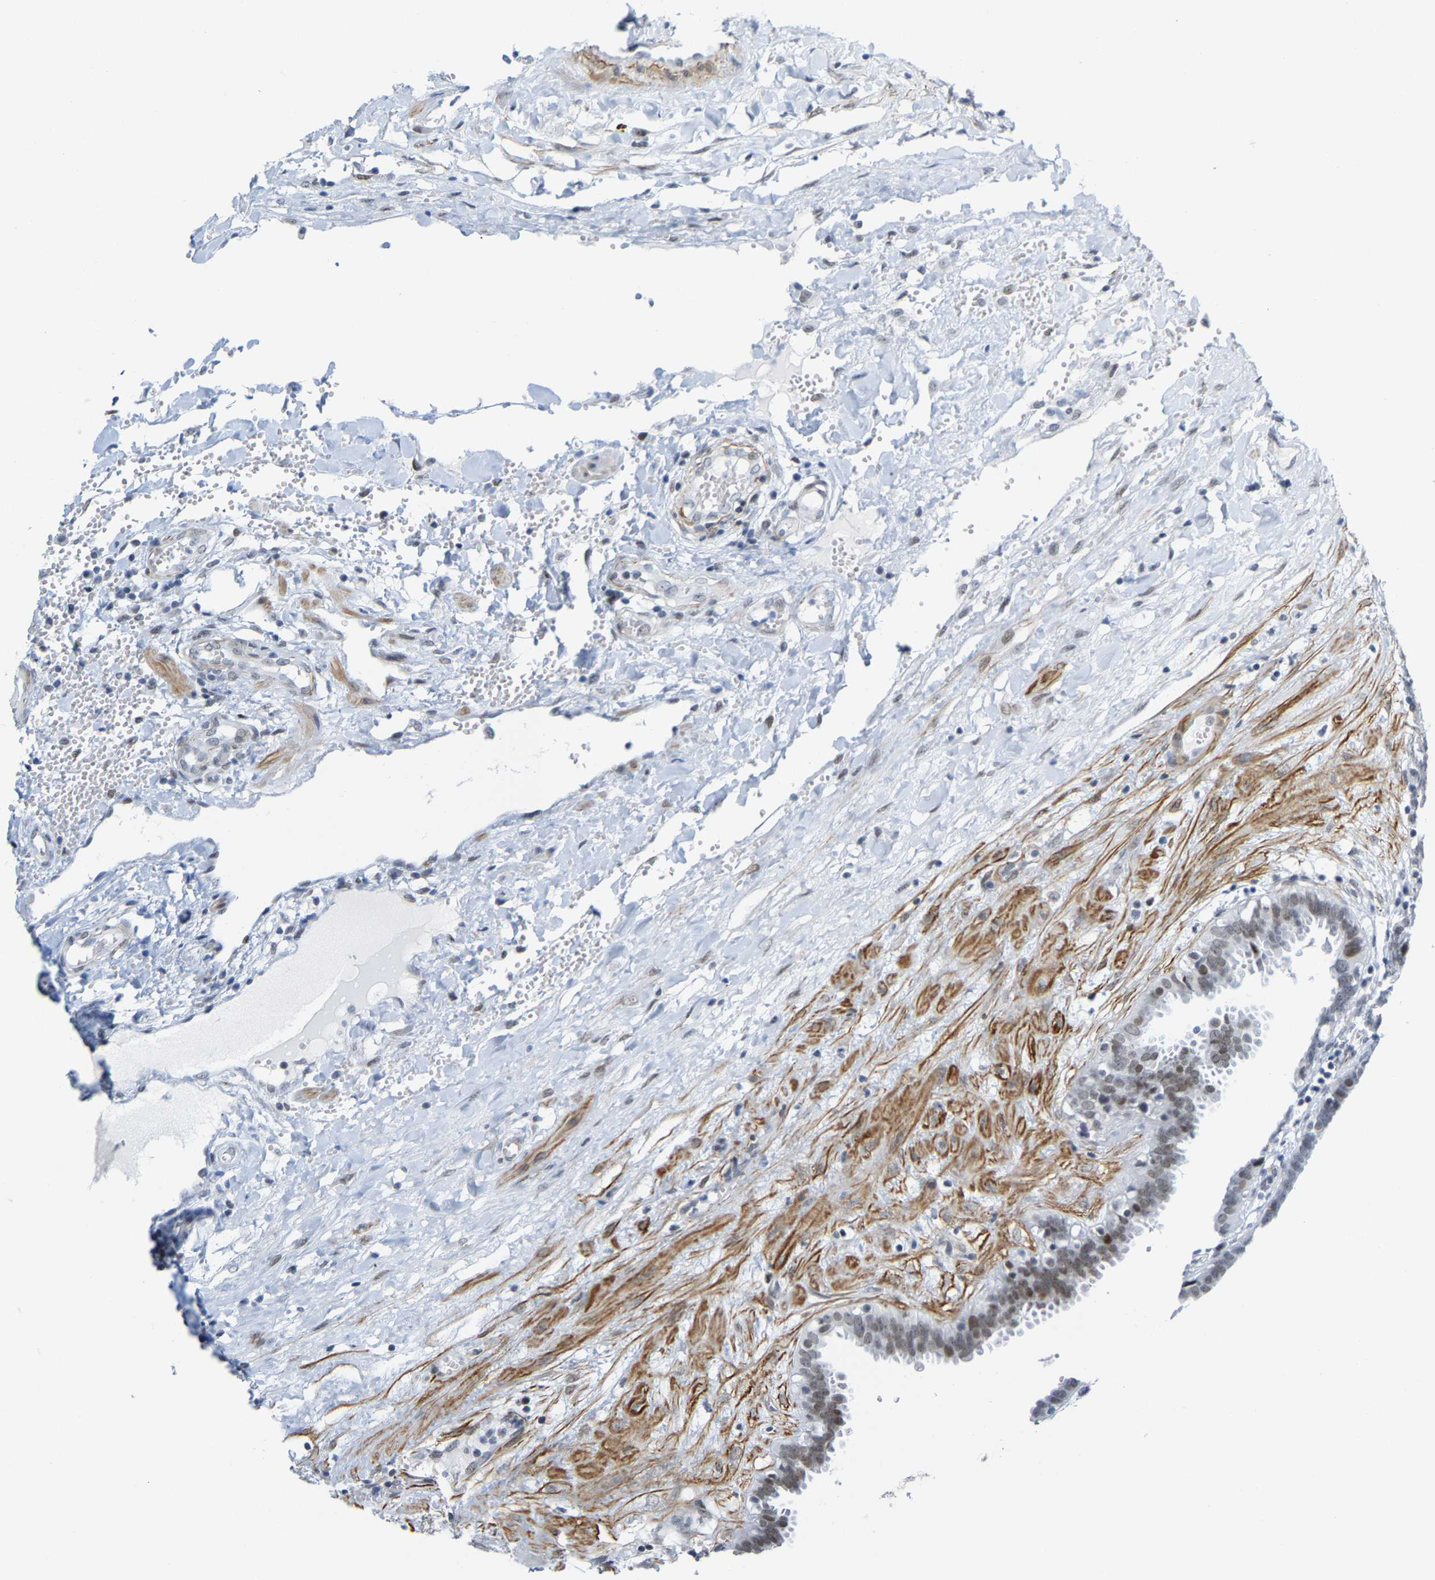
{"staining": {"intensity": "moderate", "quantity": "<25%", "location": "nuclear"}, "tissue": "fallopian tube", "cell_type": "Glandular cells", "image_type": "normal", "snomed": [{"axis": "morphology", "description": "Normal tissue, NOS"}, {"axis": "topography", "description": "Fallopian tube"}, {"axis": "topography", "description": "Placenta"}], "caption": "IHC image of unremarkable fallopian tube: human fallopian tube stained using IHC displays low levels of moderate protein expression localized specifically in the nuclear of glandular cells, appearing as a nuclear brown color.", "gene": "FAM180A", "patient": {"sex": "female", "age": 32}}